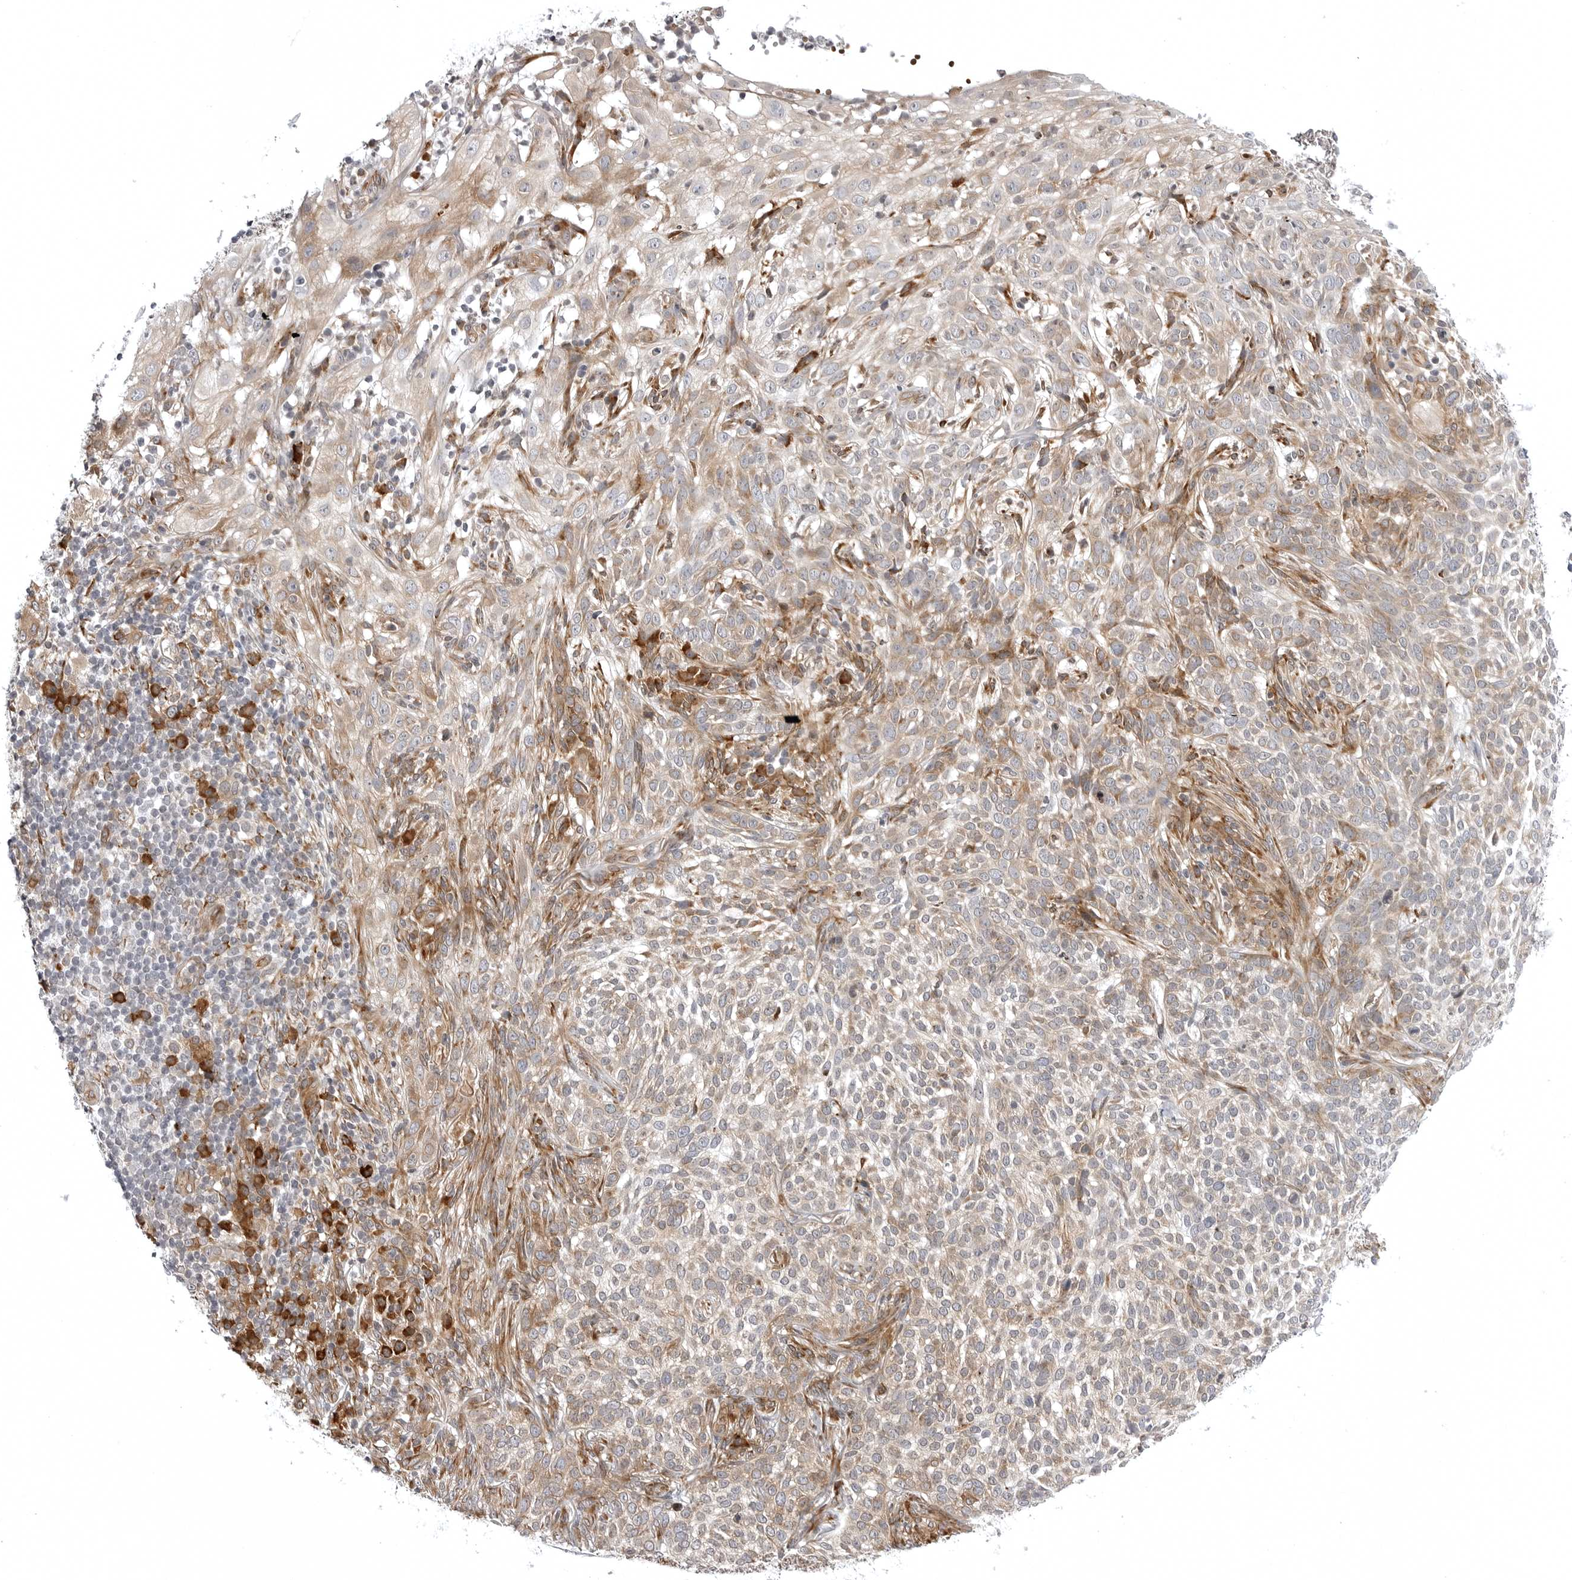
{"staining": {"intensity": "weak", "quantity": "25%-75%", "location": "cytoplasmic/membranous"}, "tissue": "skin cancer", "cell_type": "Tumor cells", "image_type": "cancer", "snomed": [{"axis": "morphology", "description": "Basal cell carcinoma"}, {"axis": "topography", "description": "Skin"}], "caption": "Tumor cells show weak cytoplasmic/membranous positivity in about 25%-75% of cells in skin cancer.", "gene": "ARL5A", "patient": {"sex": "female", "age": 64}}